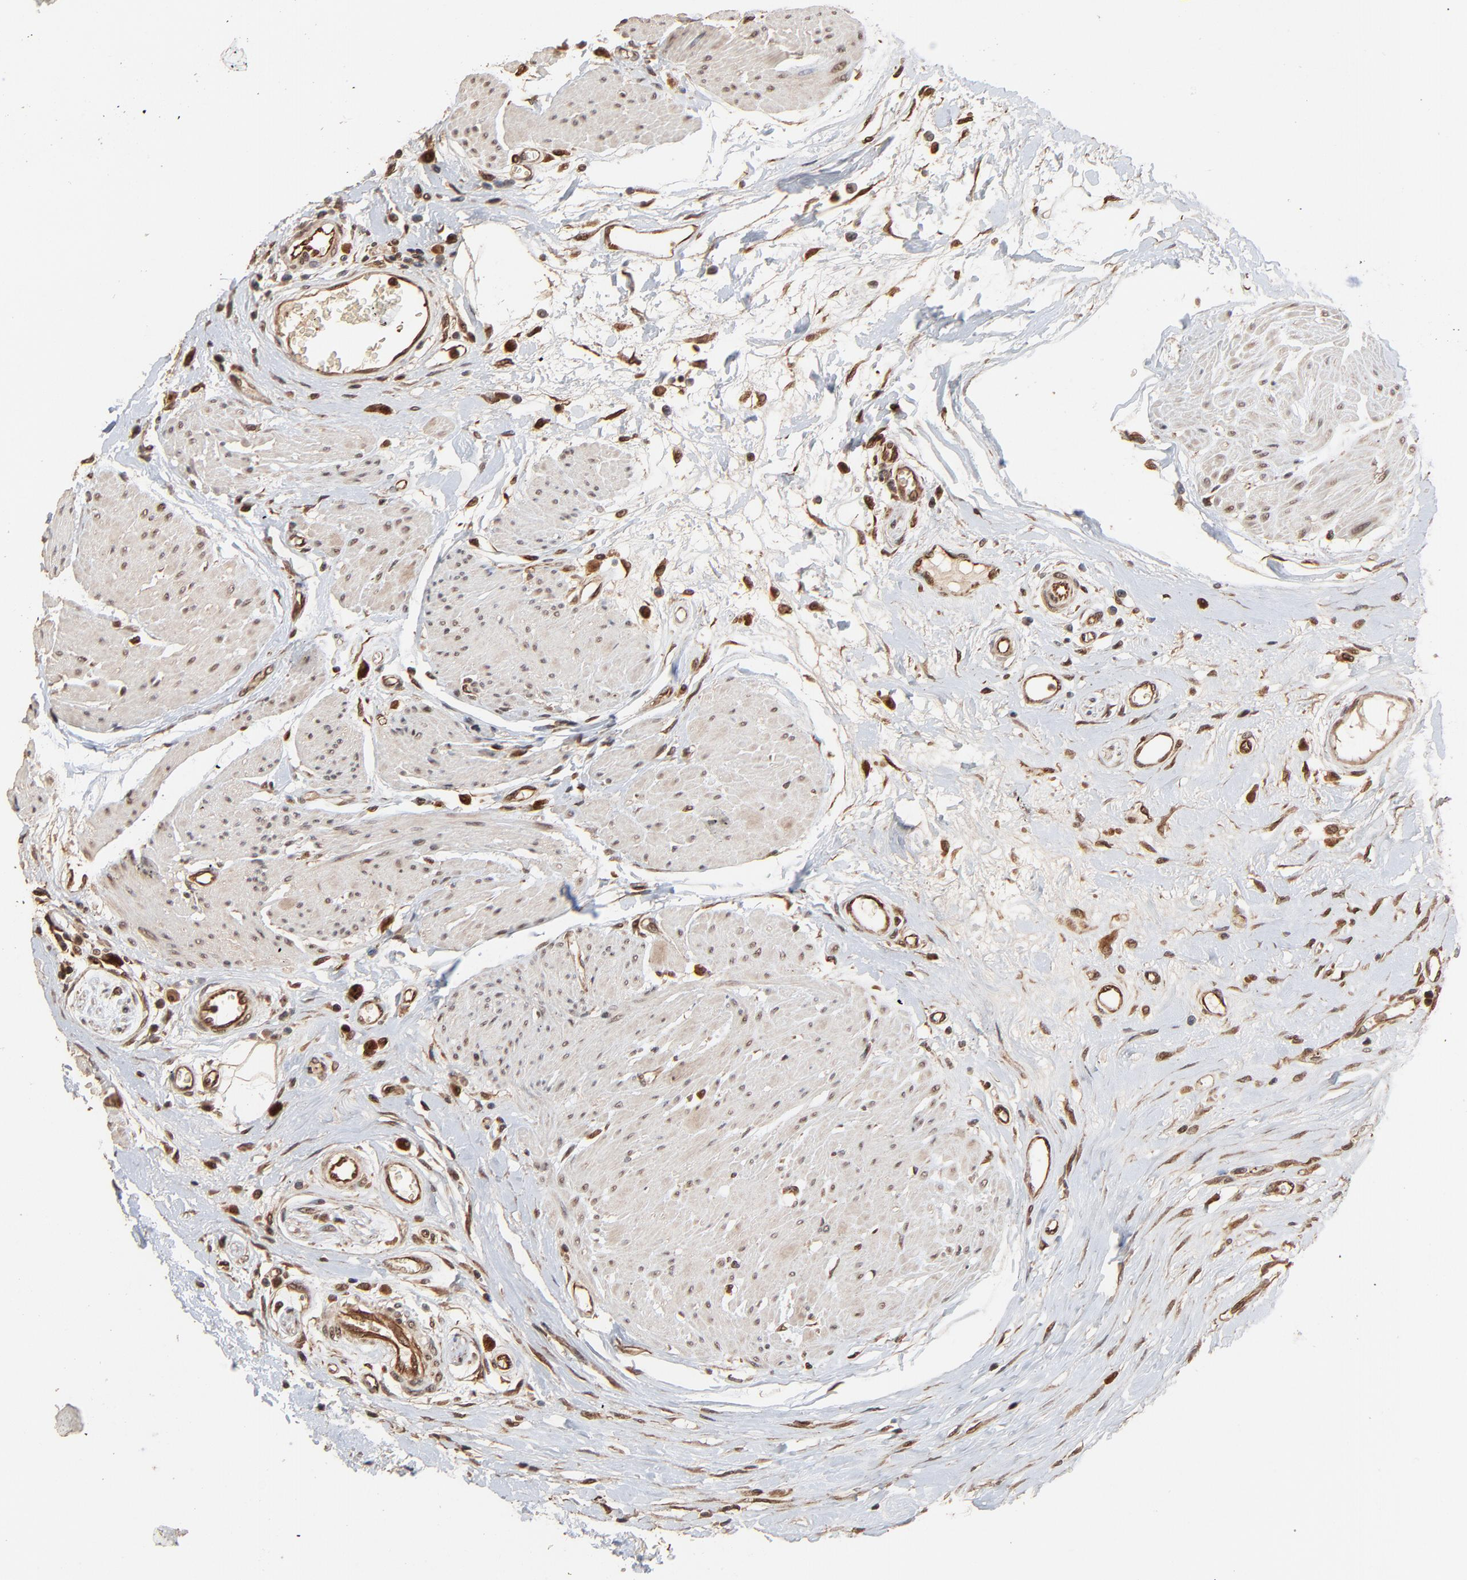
{"staining": {"intensity": "moderate", "quantity": ">75%", "location": "cytoplasmic/membranous,nuclear"}, "tissue": "urothelial cancer", "cell_type": "Tumor cells", "image_type": "cancer", "snomed": [{"axis": "morphology", "description": "Urothelial carcinoma, High grade"}, {"axis": "topography", "description": "Urinary bladder"}], "caption": "Human high-grade urothelial carcinoma stained with a brown dye reveals moderate cytoplasmic/membranous and nuclear positive expression in approximately >75% of tumor cells.", "gene": "FAM227A", "patient": {"sex": "male", "age": 66}}